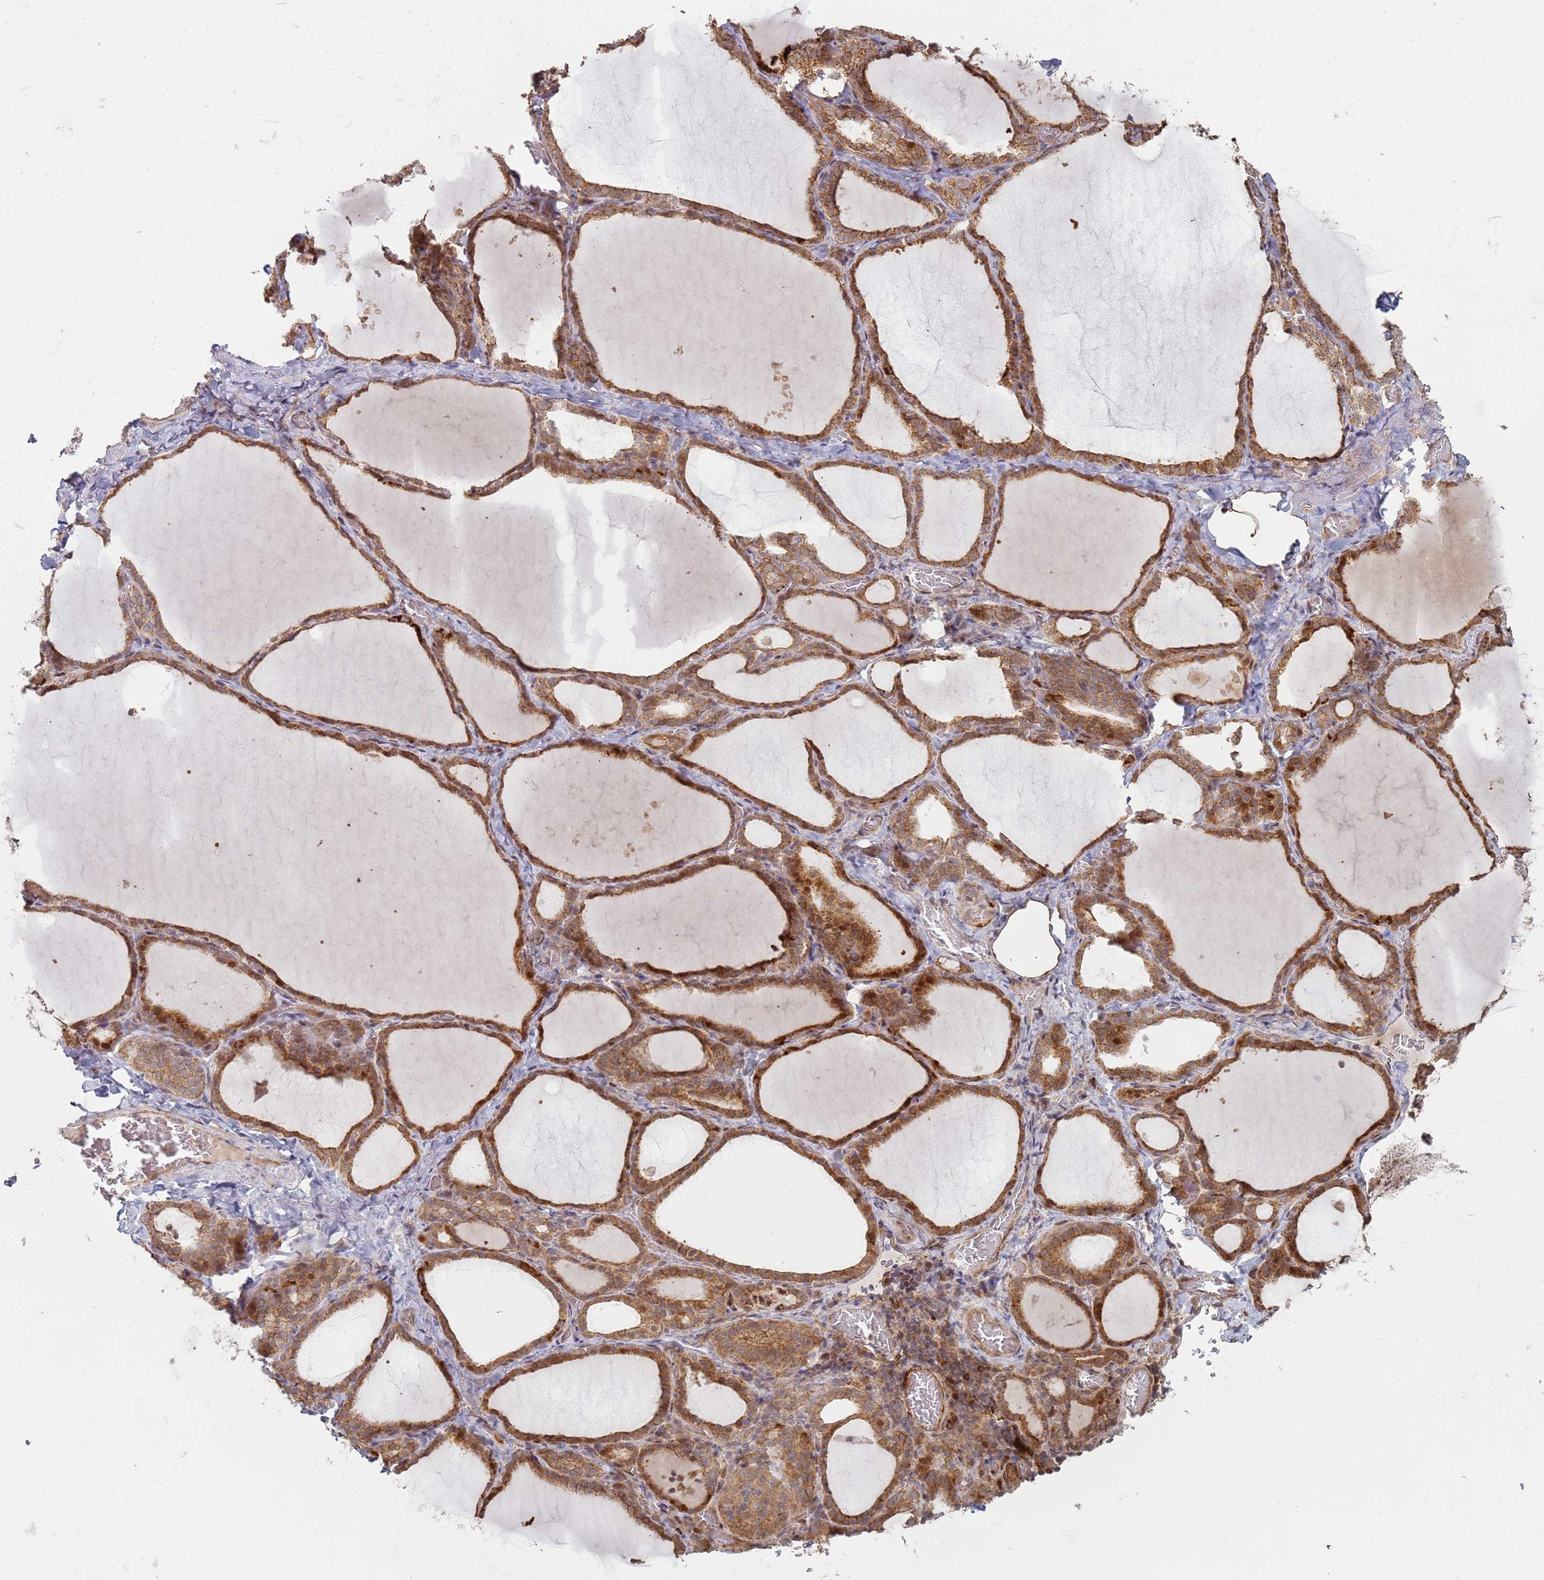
{"staining": {"intensity": "moderate", "quantity": ">75%", "location": "cytoplasmic/membranous"}, "tissue": "thyroid gland", "cell_type": "Glandular cells", "image_type": "normal", "snomed": [{"axis": "morphology", "description": "Normal tissue, NOS"}, {"axis": "topography", "description": "Thyroid gland"}], "caption": "The image displays immunohistochemical staining of benign thyroid gland. There is moderate cytoplasmic/membranous staining is seen in approximately >75% of glandular cells. Nuclei are stained in blue.", "gene": "MPEG1", "patient": {"sex": "female", "age": 39}}